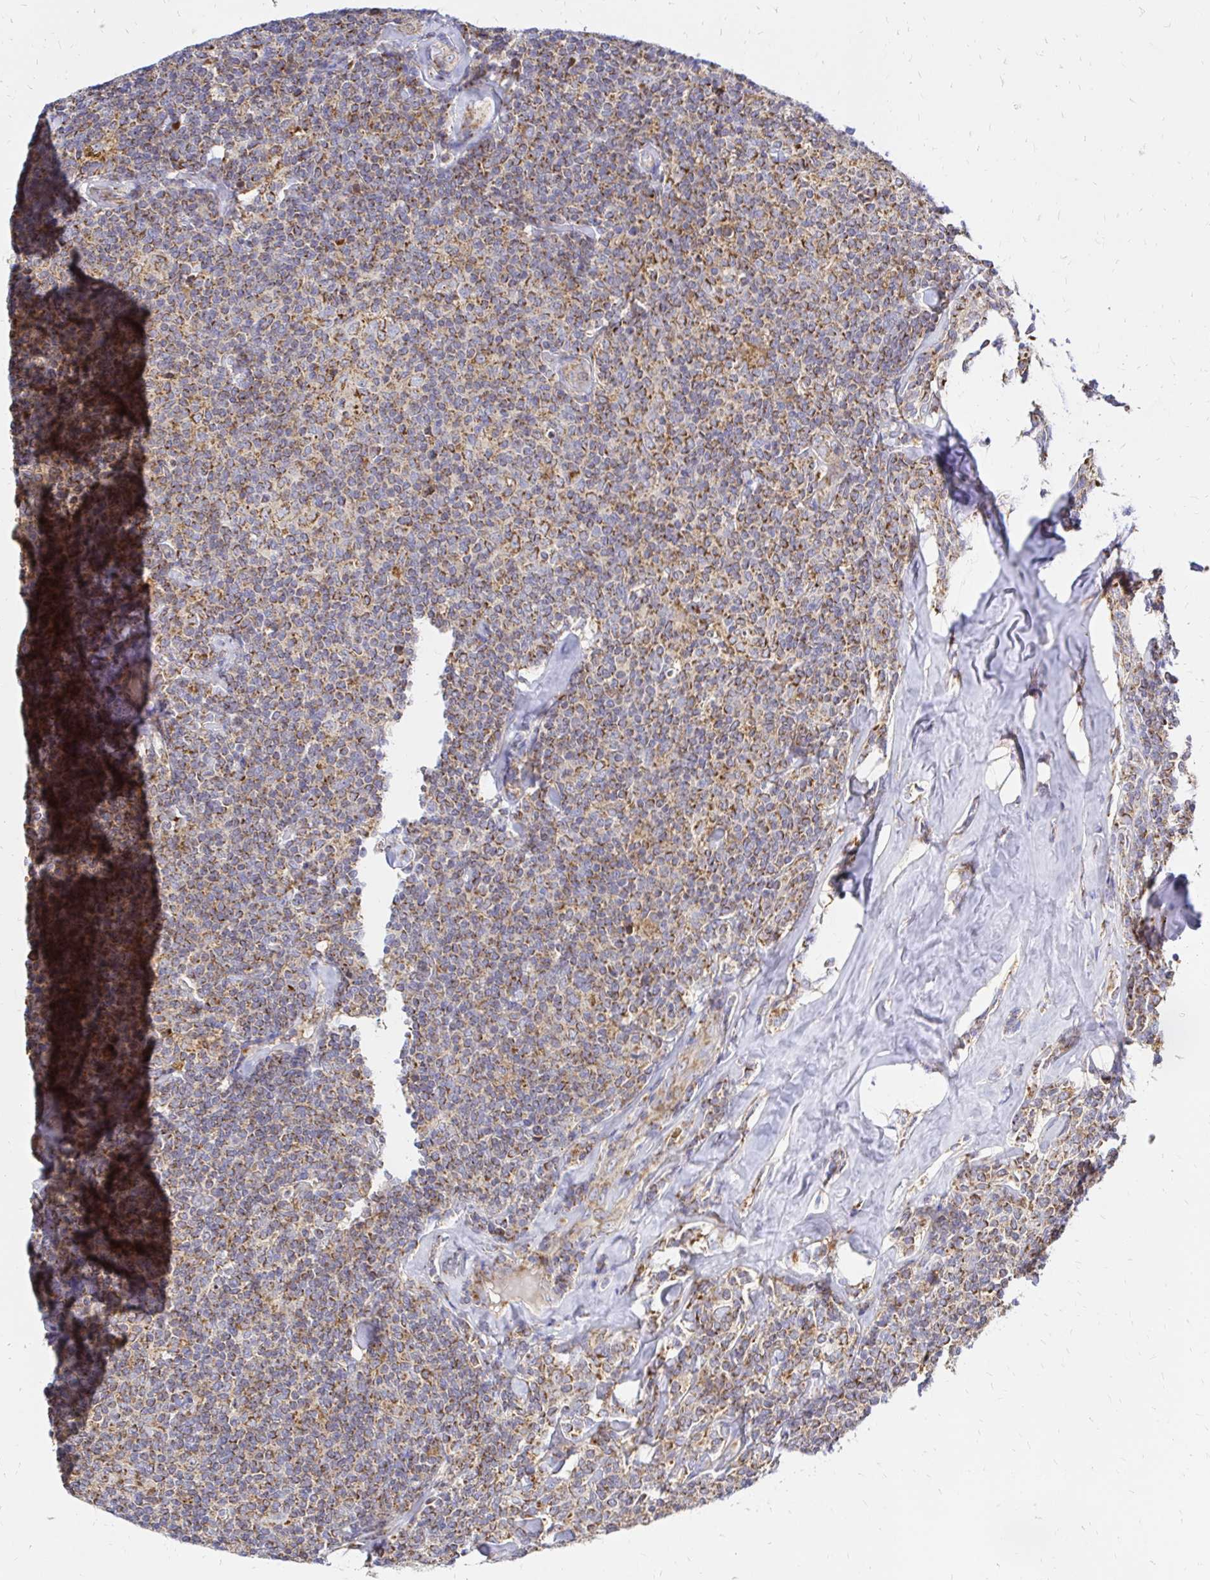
{"staining": {"intensity": "moderate", "quantity": ">75%", "location": "cytoplasmic/membranous"}, "tissue": "lymphoma", "cell_type": "Tumor cells", "image_type": "cancer", "snomed": [{"axis": "morphology", "description": "Malignant lymphoma, non-Hodgkin's type, Low grade"}, {"axis": "topography", "description": "Lymph node"}], "caption": "Human malignant lymphoma, non-Hodgkin's type (low-grade) stained with a brown dye displays moderate cytoplasmic/membranous positive expression in approximately >75% of tumor cells.", "gene": "MRPL13", "patient": {"sex": "female", "age": 56}}